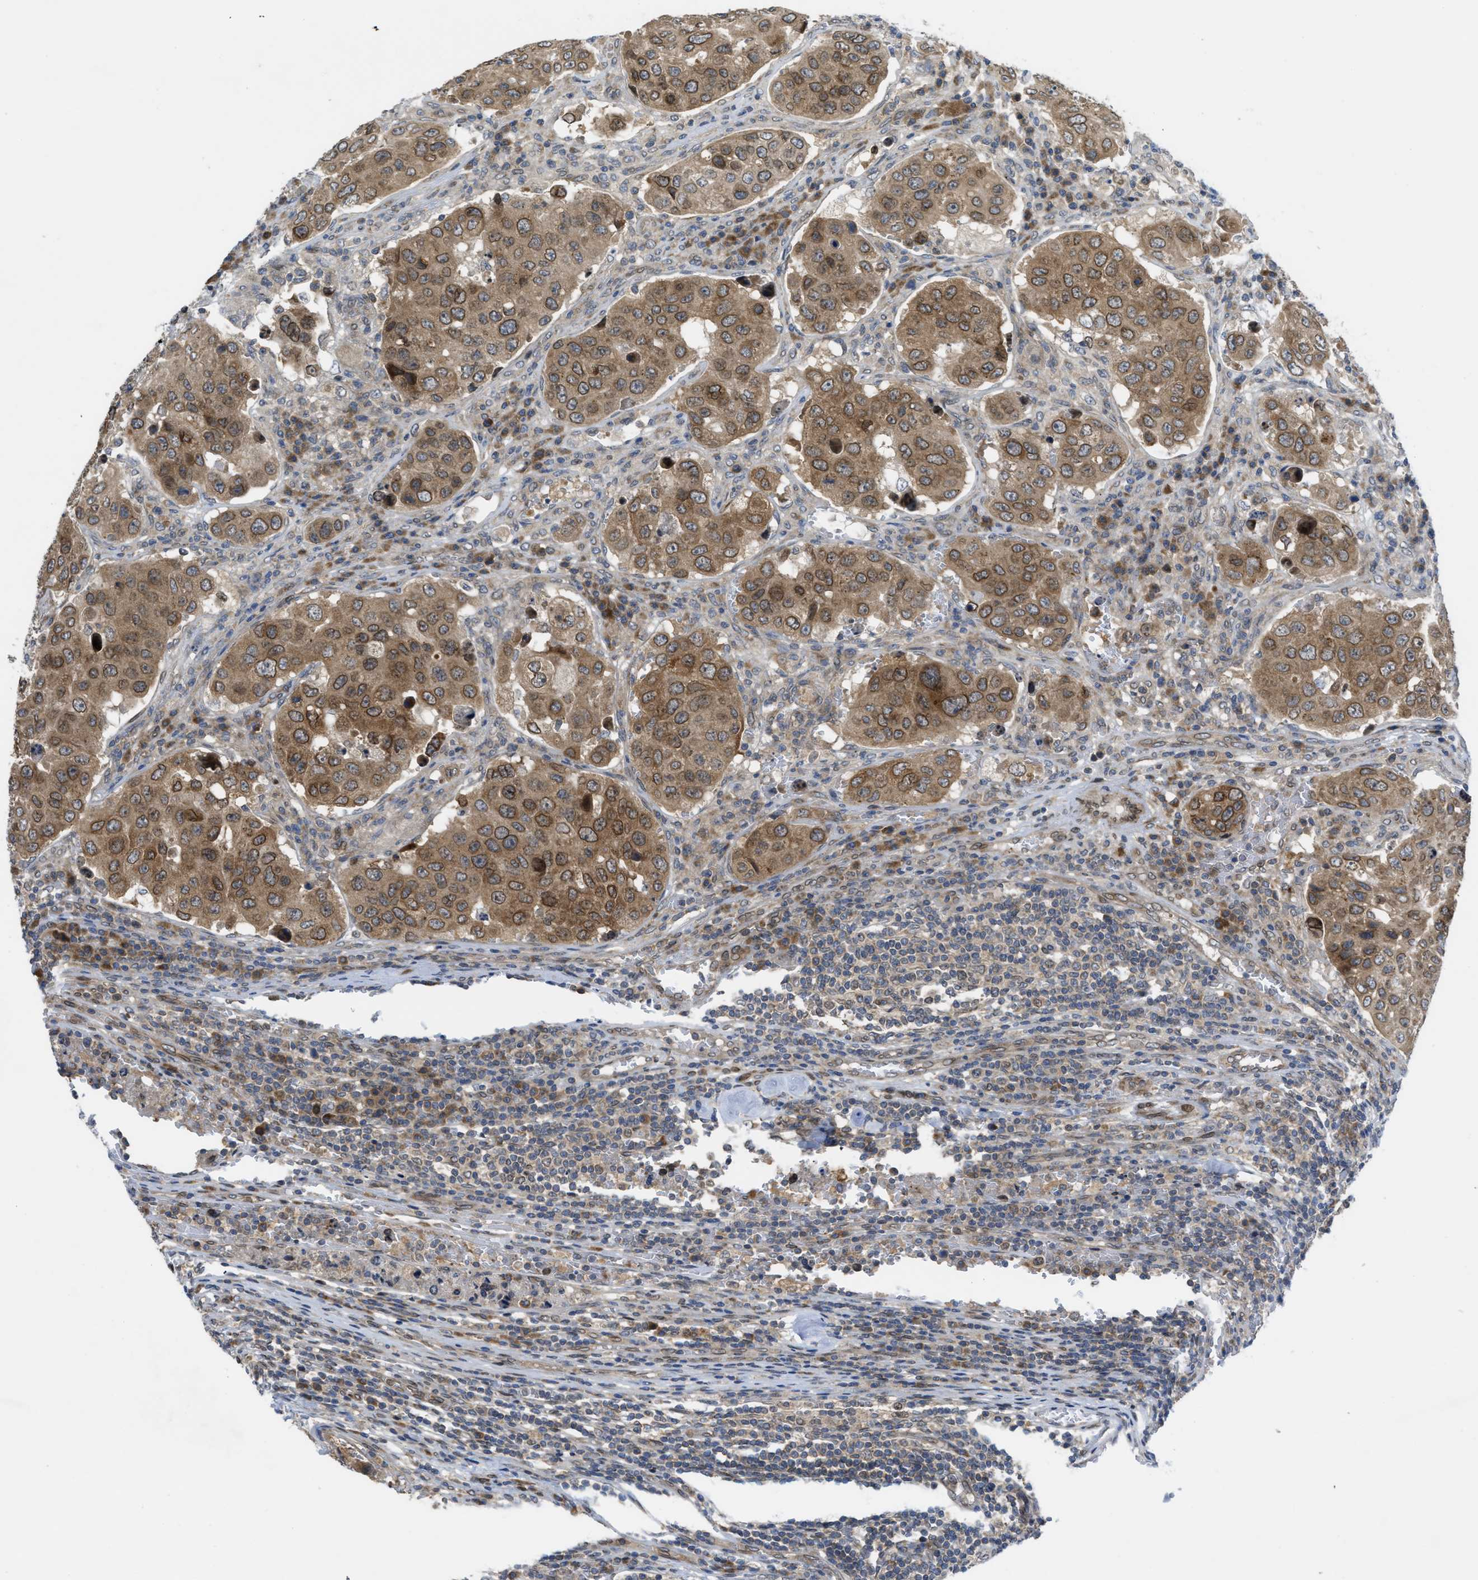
{"staining": {"intensity": "moderate", "quantity": ">75%", "location": "cytoplasmic/membranous,nuclear"}, "tissue": "urothelial cancer", "cell_type": "Tumor cells", "image_type": "cancer", "snomed": [{"axis": "morphology", "description": "Urothelial carcinoma, High grade"}, {"axis": "topography", "description": "Lymph node"}, {"axis": "topography", "description": "Urinary bladder"}], "caption": "DAB immunohistochemical staining of urothelial cancer reveals moderate cytoplasmic/membranous and nuclear protein expression in approximately >75% of tumor cells.", "gene": "EIF2AK3", "patient": {"sex": "male", "age": 51}}